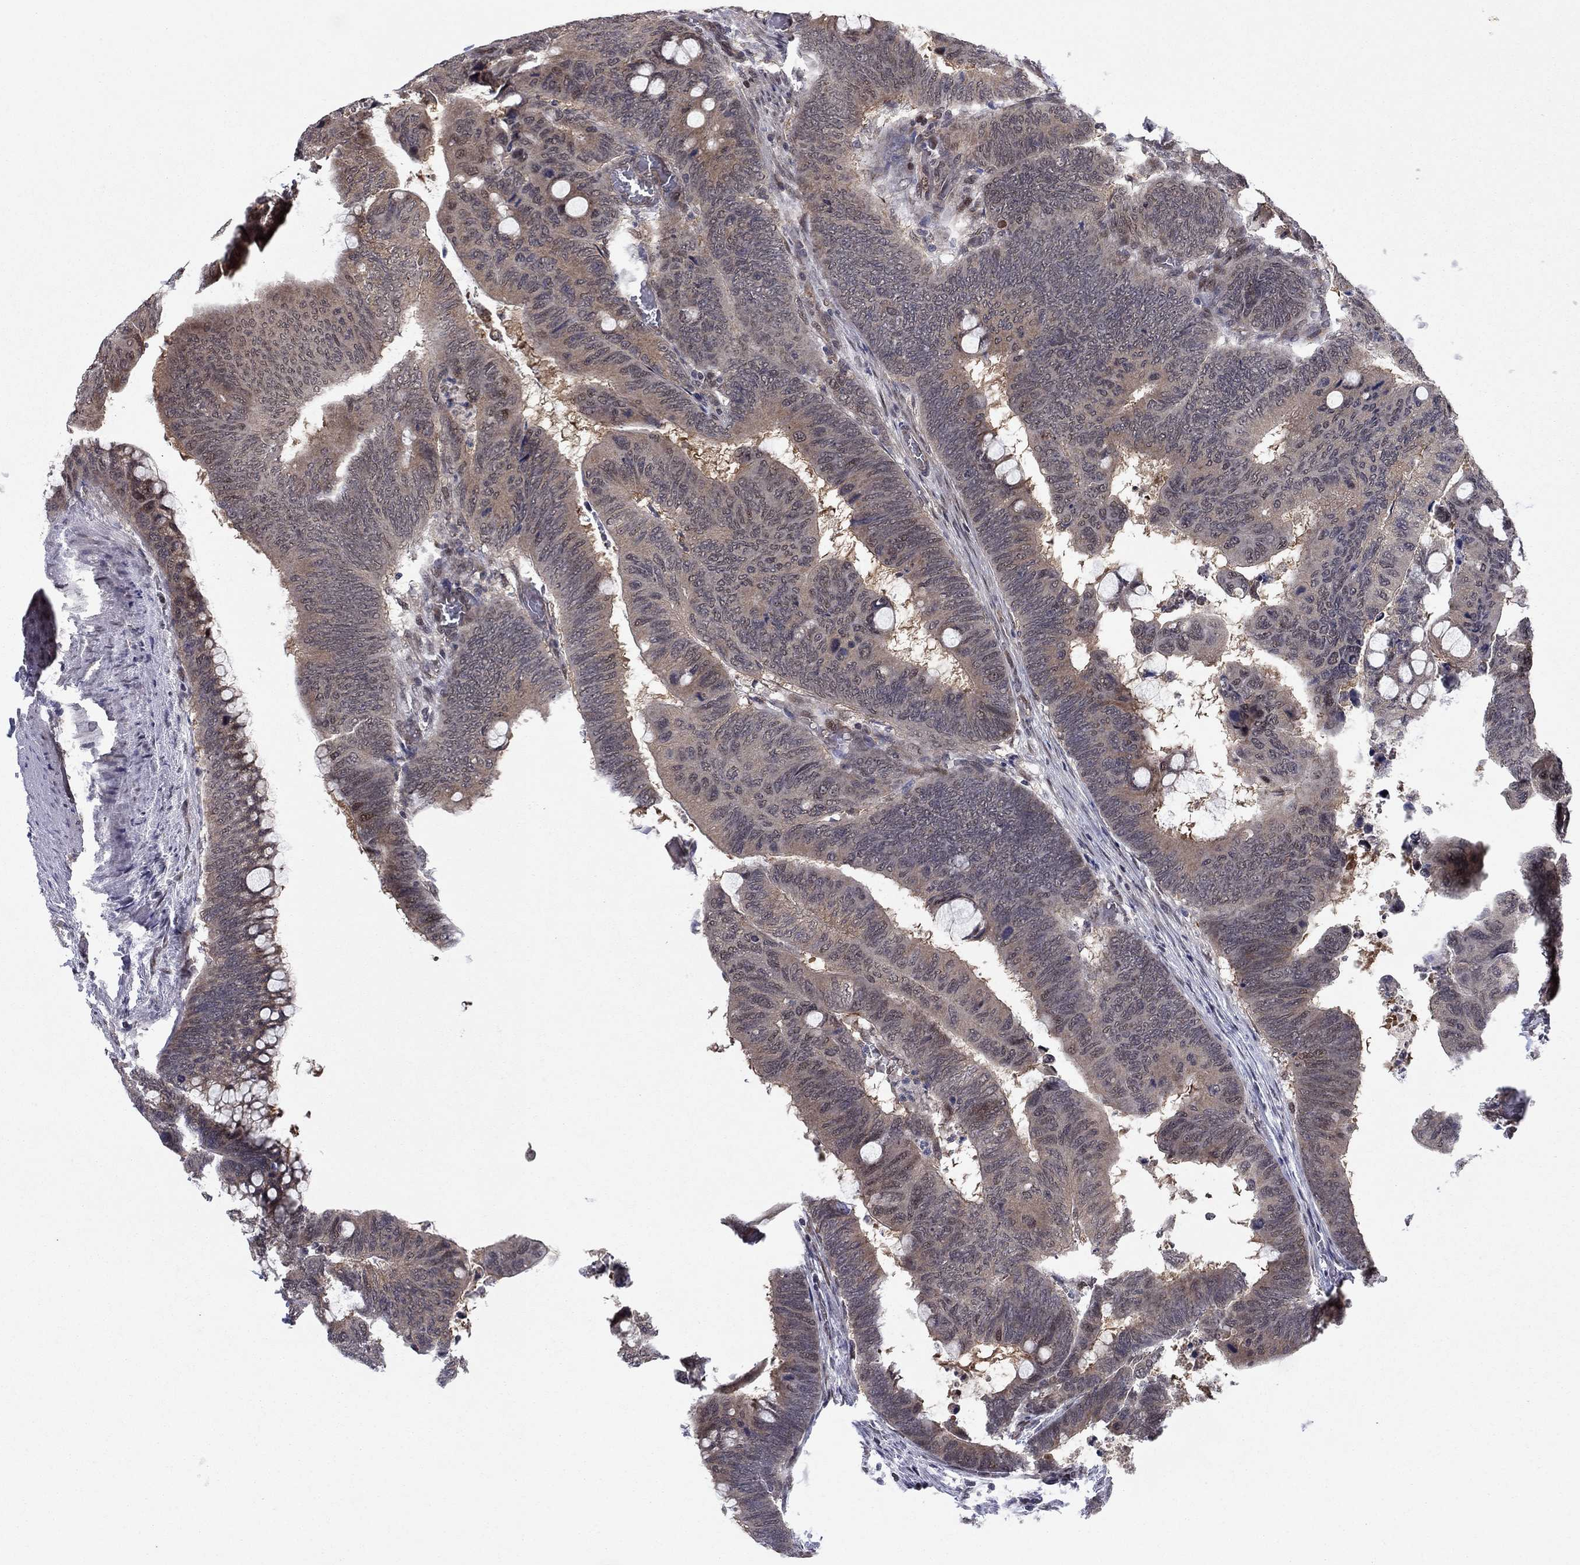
{"staining": {"intensity": "weak", "quantity": "25%-75%", "location": "cytoplasmic/membranous"}, "tissue": "colorectal cancer", "cell_type": "Tumor cells", "image_type": "cancer", "snomed": [{"axis": "morphology", "description": "Normal tissue, NOS"}, {"axis": "morphology", "description": "Adenocarcinoma, NOS"}, {"axis": "topography", "description": "Rectum"}, {"axis": "topography", "description": "Peripheral nerve tissue"}], "caption": "Protein expression analysis of colorectal cancer (adenocarcinoma) exhibits weak cytoplasmic/membranous staining in approximately 25%-75% of tumor cells.", "gene": "PSMC1", "patient": {"sex": "male", "age": 92}}